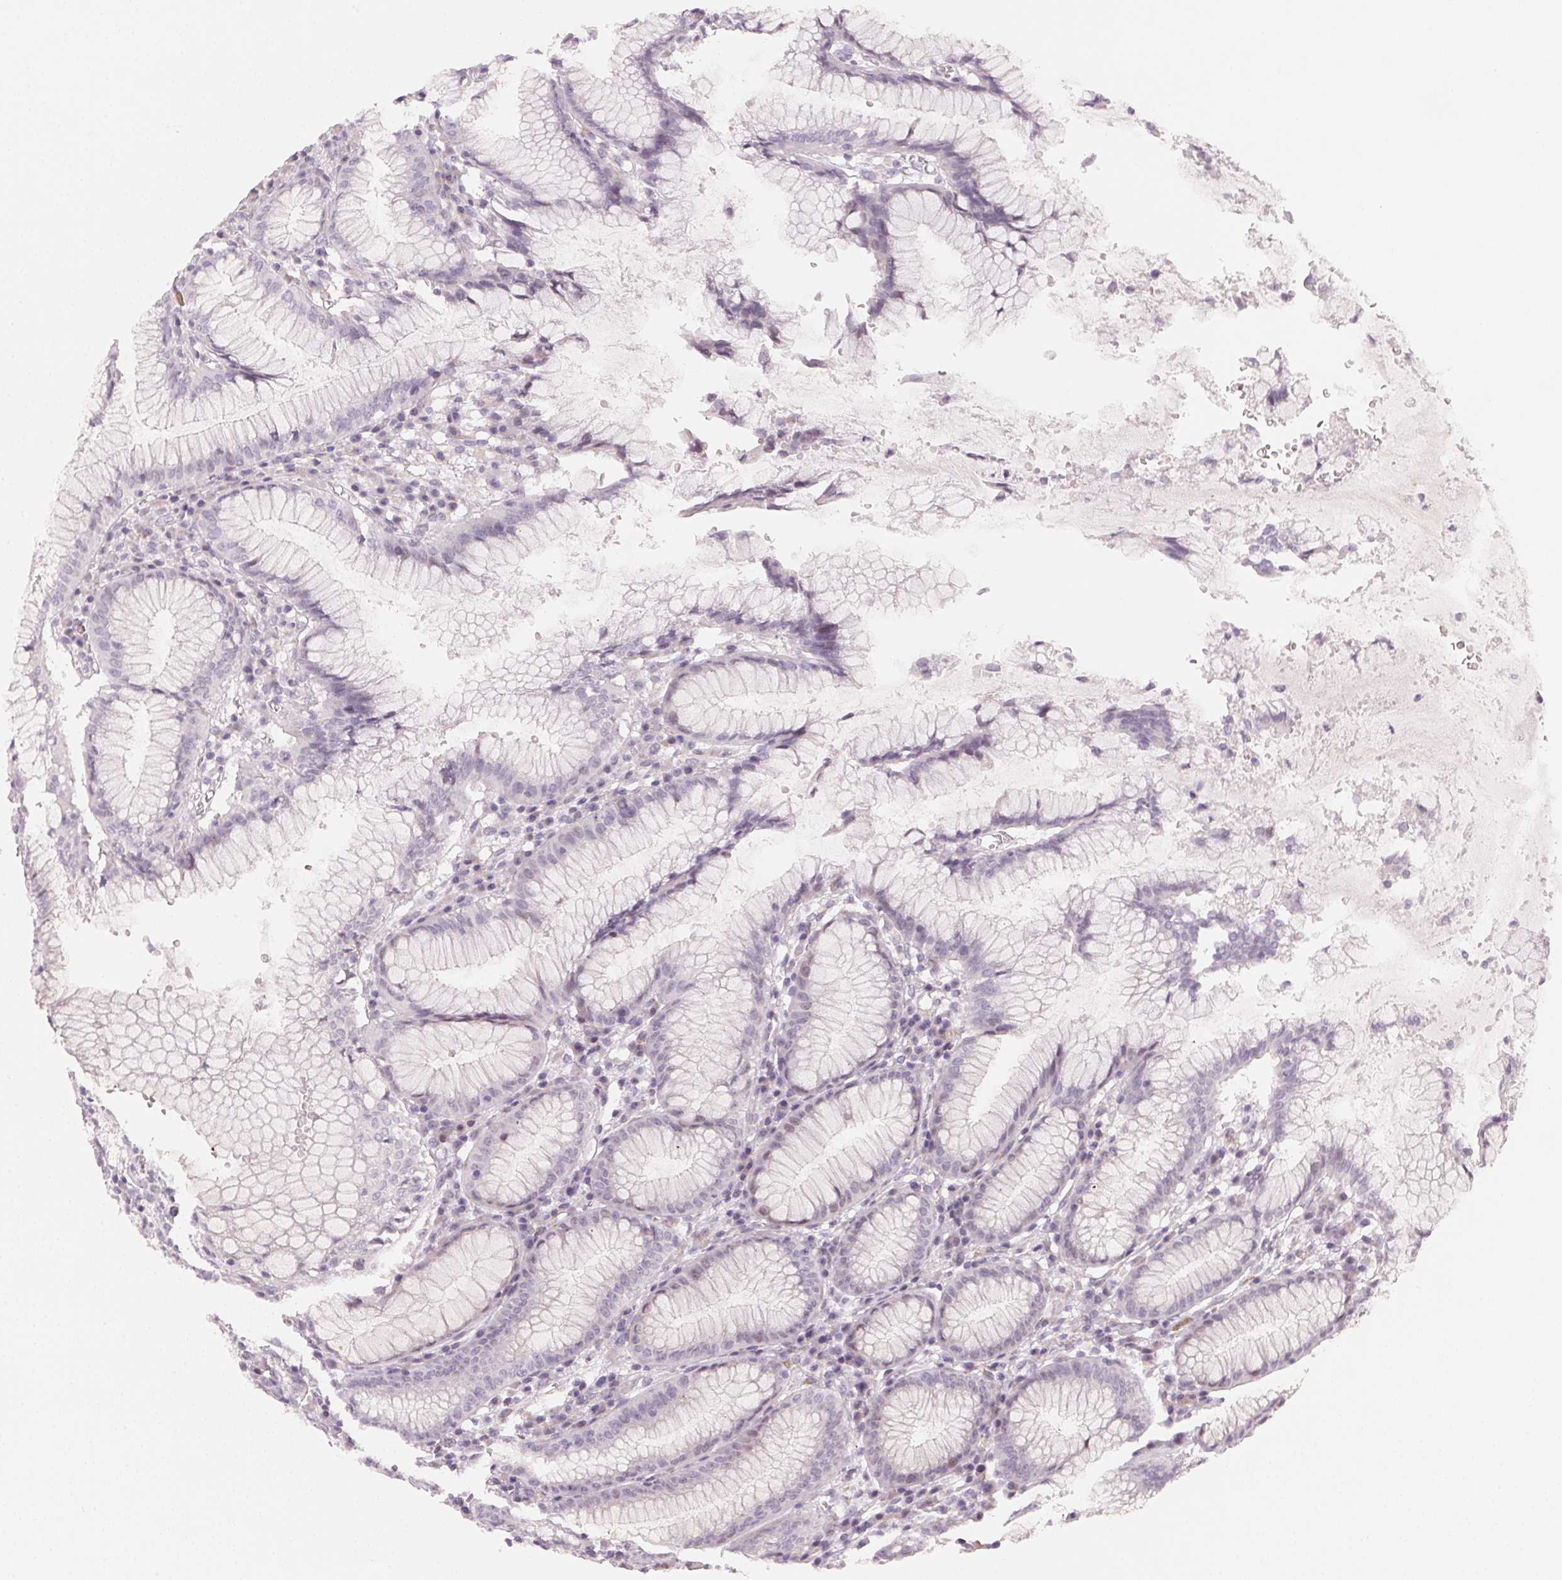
{"staining": {"intensity": "negative", "quantity": "none", "location": "none"}, "tissue": "stomach", "cell_type": "Glandular cells", "image_type": "normal", "snomed": [{"axis": "morphology", "description": "Normal tissue, NOS"}, {"axis": "topography", "description": "Stomach"}], "caption": "Stomach stained for a protein using IHC reveals no expression glandular cells.", "gene": "CCDC96", "patient": {"sex": "male", "age": 55}}